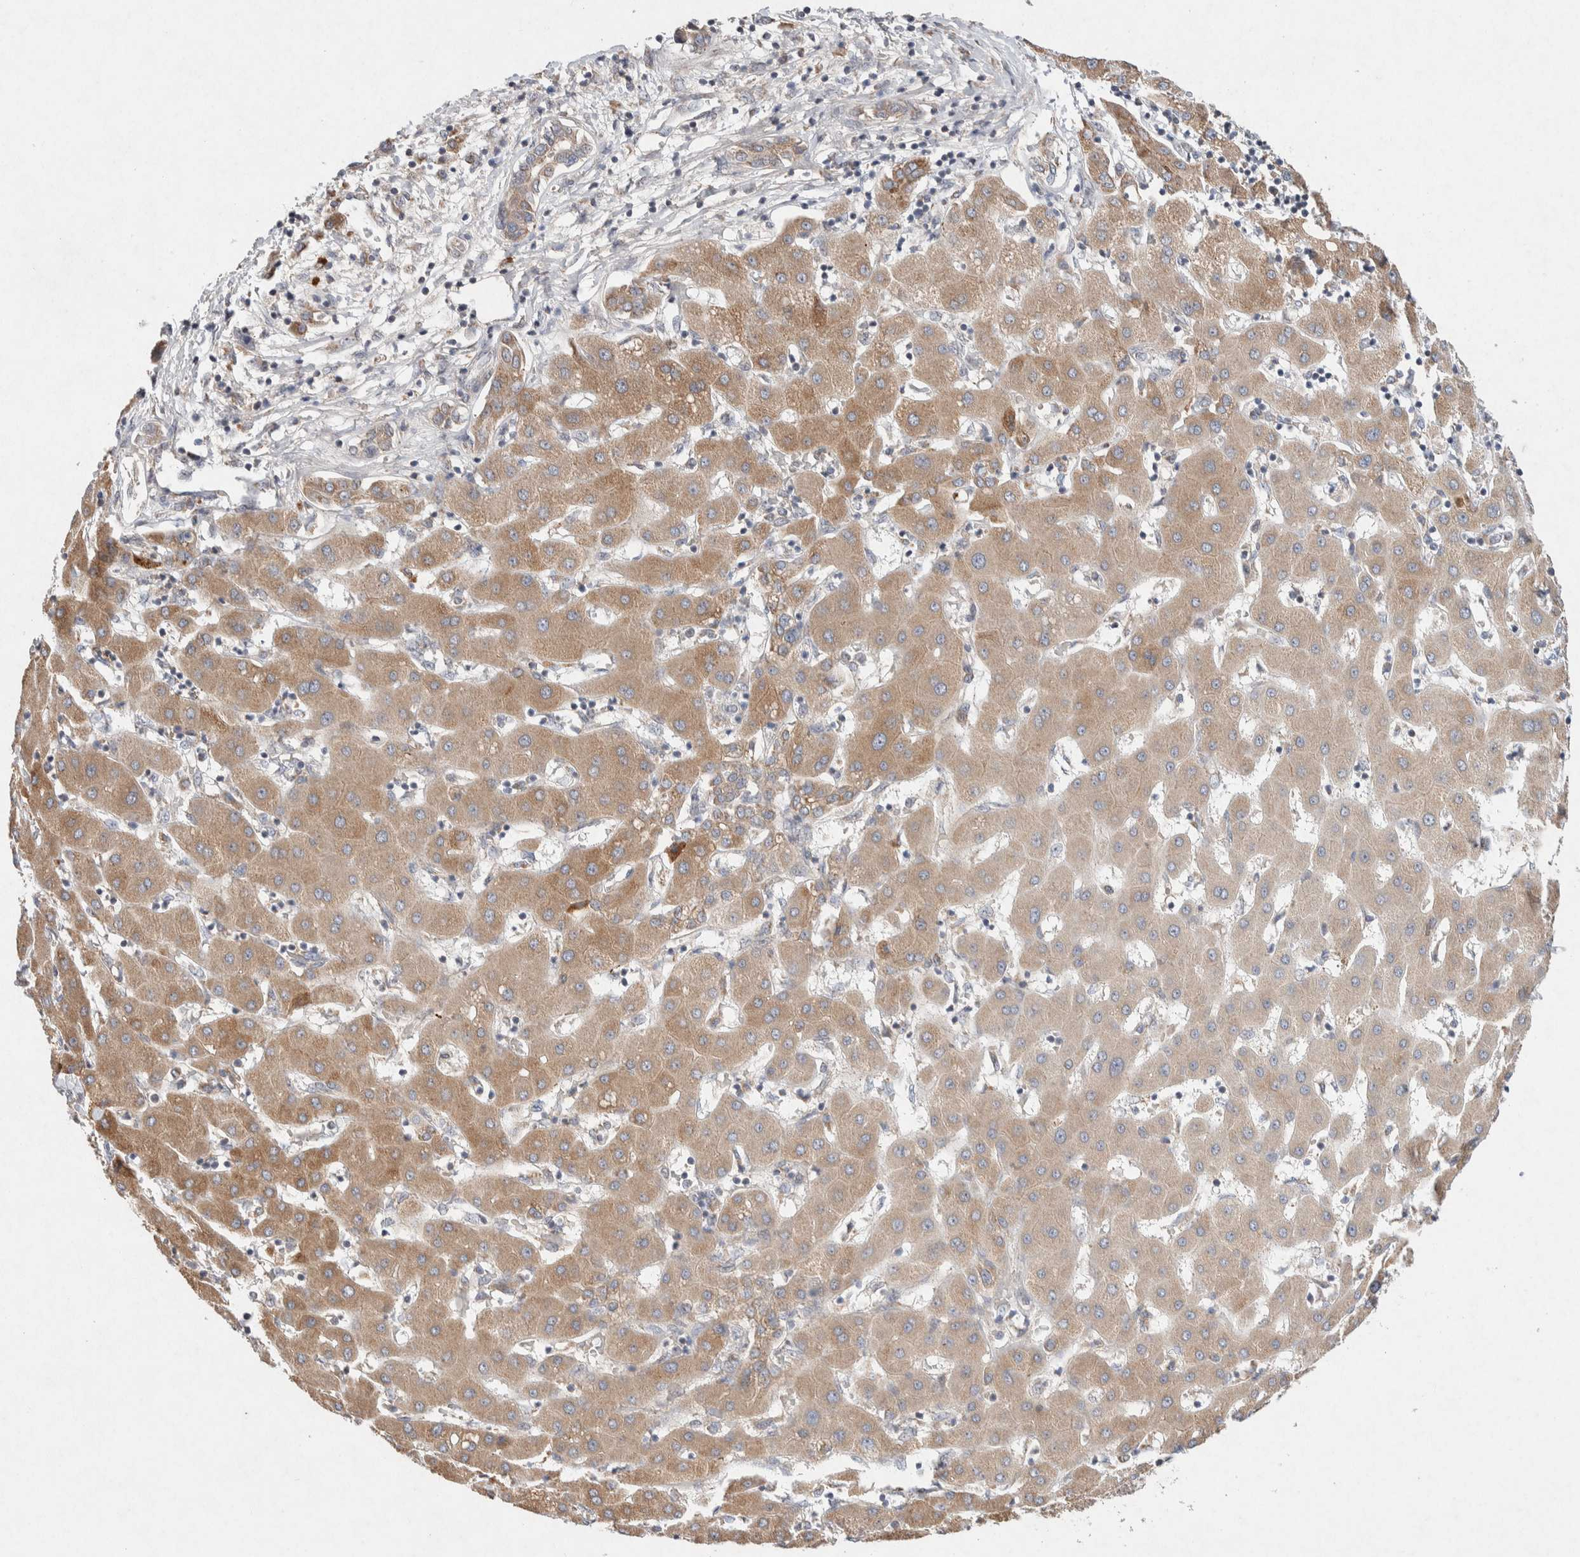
{"staining": {"intensity": "moderate", "quantity": ">75%", "location": "cytoplasmic/membranous"}, "tissue": "liver cancer", "cell_type": "Tumor cells", "image_type": "cancer", "snomed": [{"axis": "morphology", "description": "Carcinoma, Hepatocellular, NOS"}, {"axis": "topography", "description": "Liver"}], "caption": "A brown stain shows moderate cytoplasmic/membranous staining of a protein in liver cancer (hepatocellular carcinoma) tumor cells.", "gene": "CMTM4", "patient": {"sex": "male", "age": 65}}